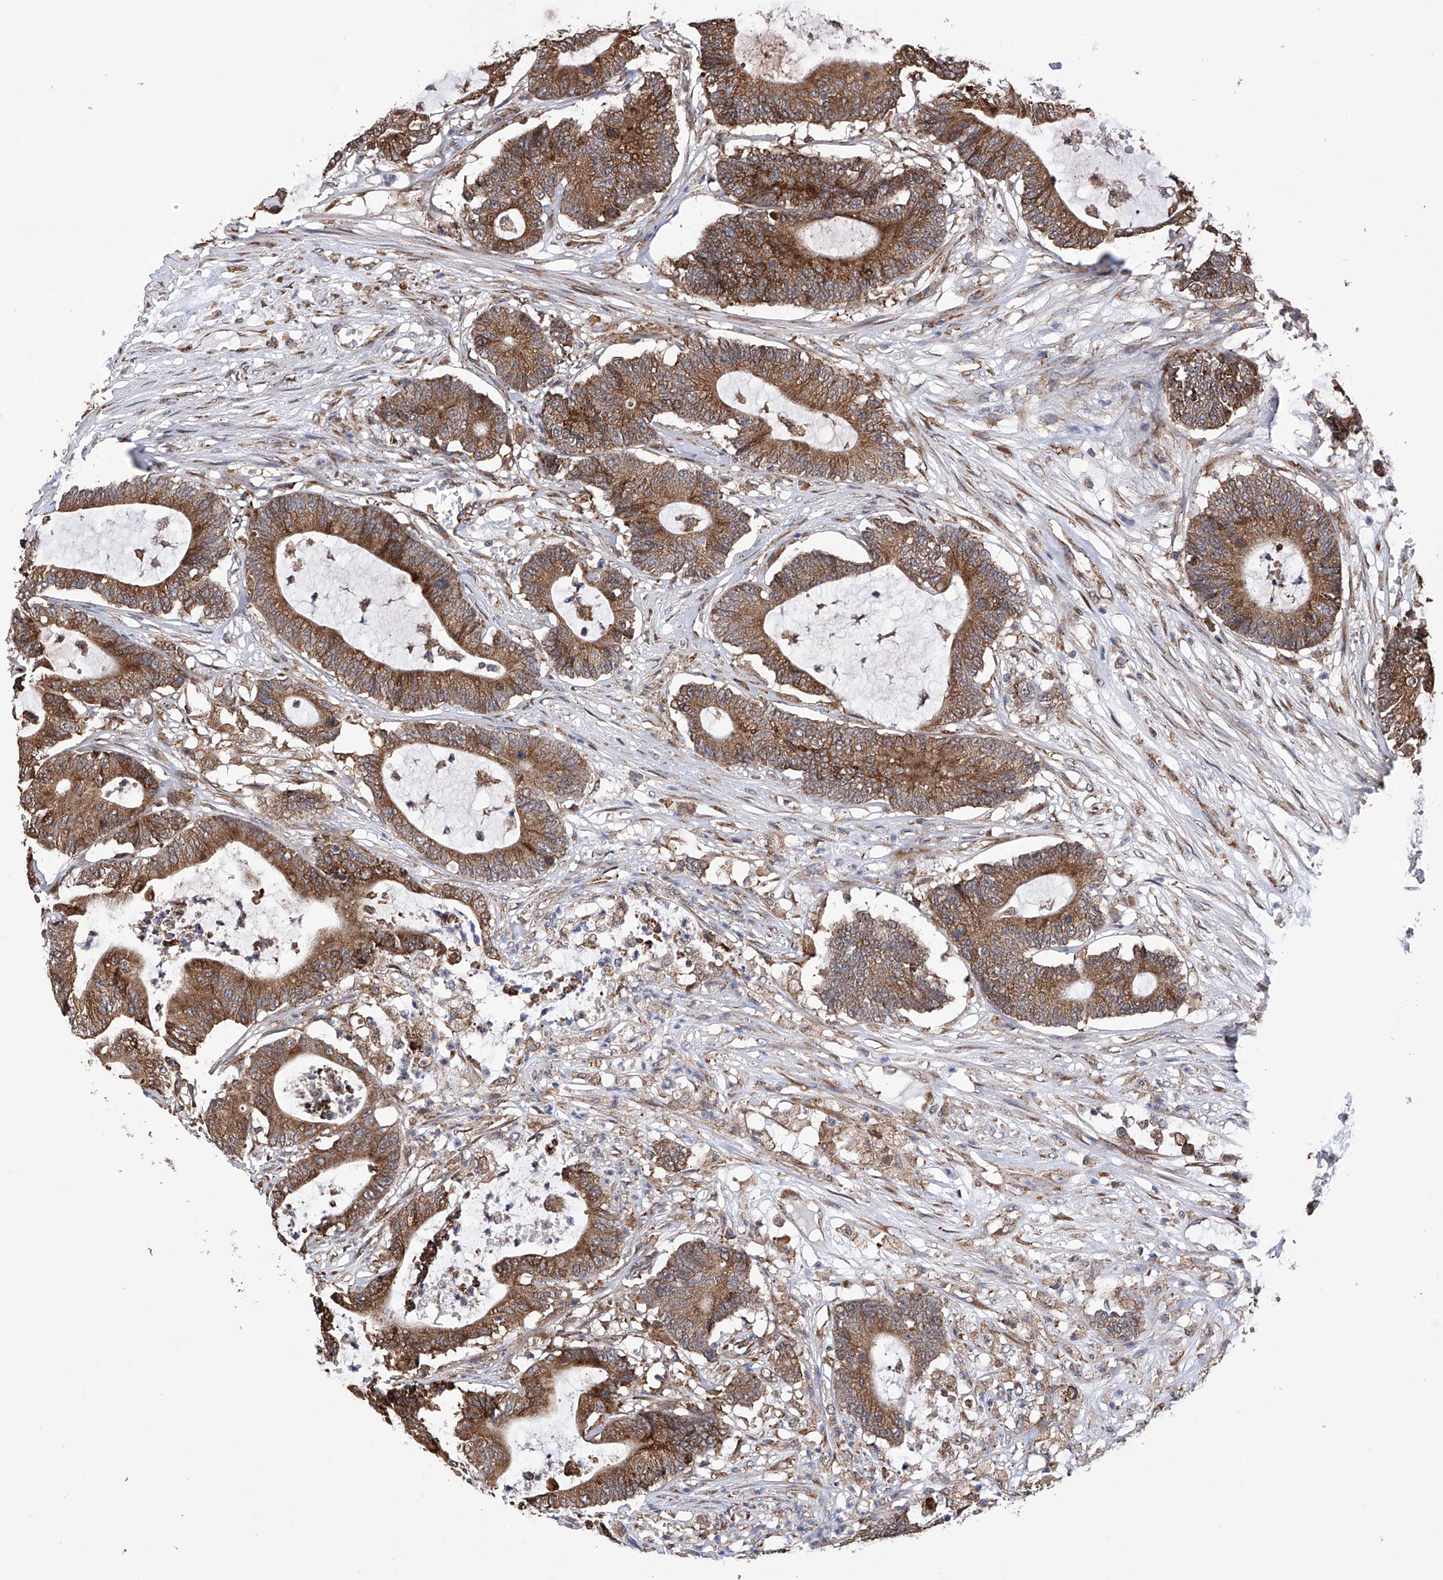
{"staining": {"intensity": "moderate", "quantity": ">75%", "location": "cytoplasmic/membranous"}, "tissue": "colorectal cancer", "cell_type": "Tumor cells", "image_type": "cancer", "snomed": [{"axis": "morphology", "description": "Adenocarcinoma, NOS"}, {"axis": "topography", "description": "Colon"}], "caption": "Immunohistochemical staining of colorectal cancer (adenocarcinoma) exhibits medium levels of moderate cytoplasmic/membranous expression in approximately >75% of tumor cells. Using DAB (brown) and hematoxylin (blue) stains, captured at high magnification using brightfield microscopy.", "gene": "DNAH8", "patient": {"sex": "female", "age": 84}}